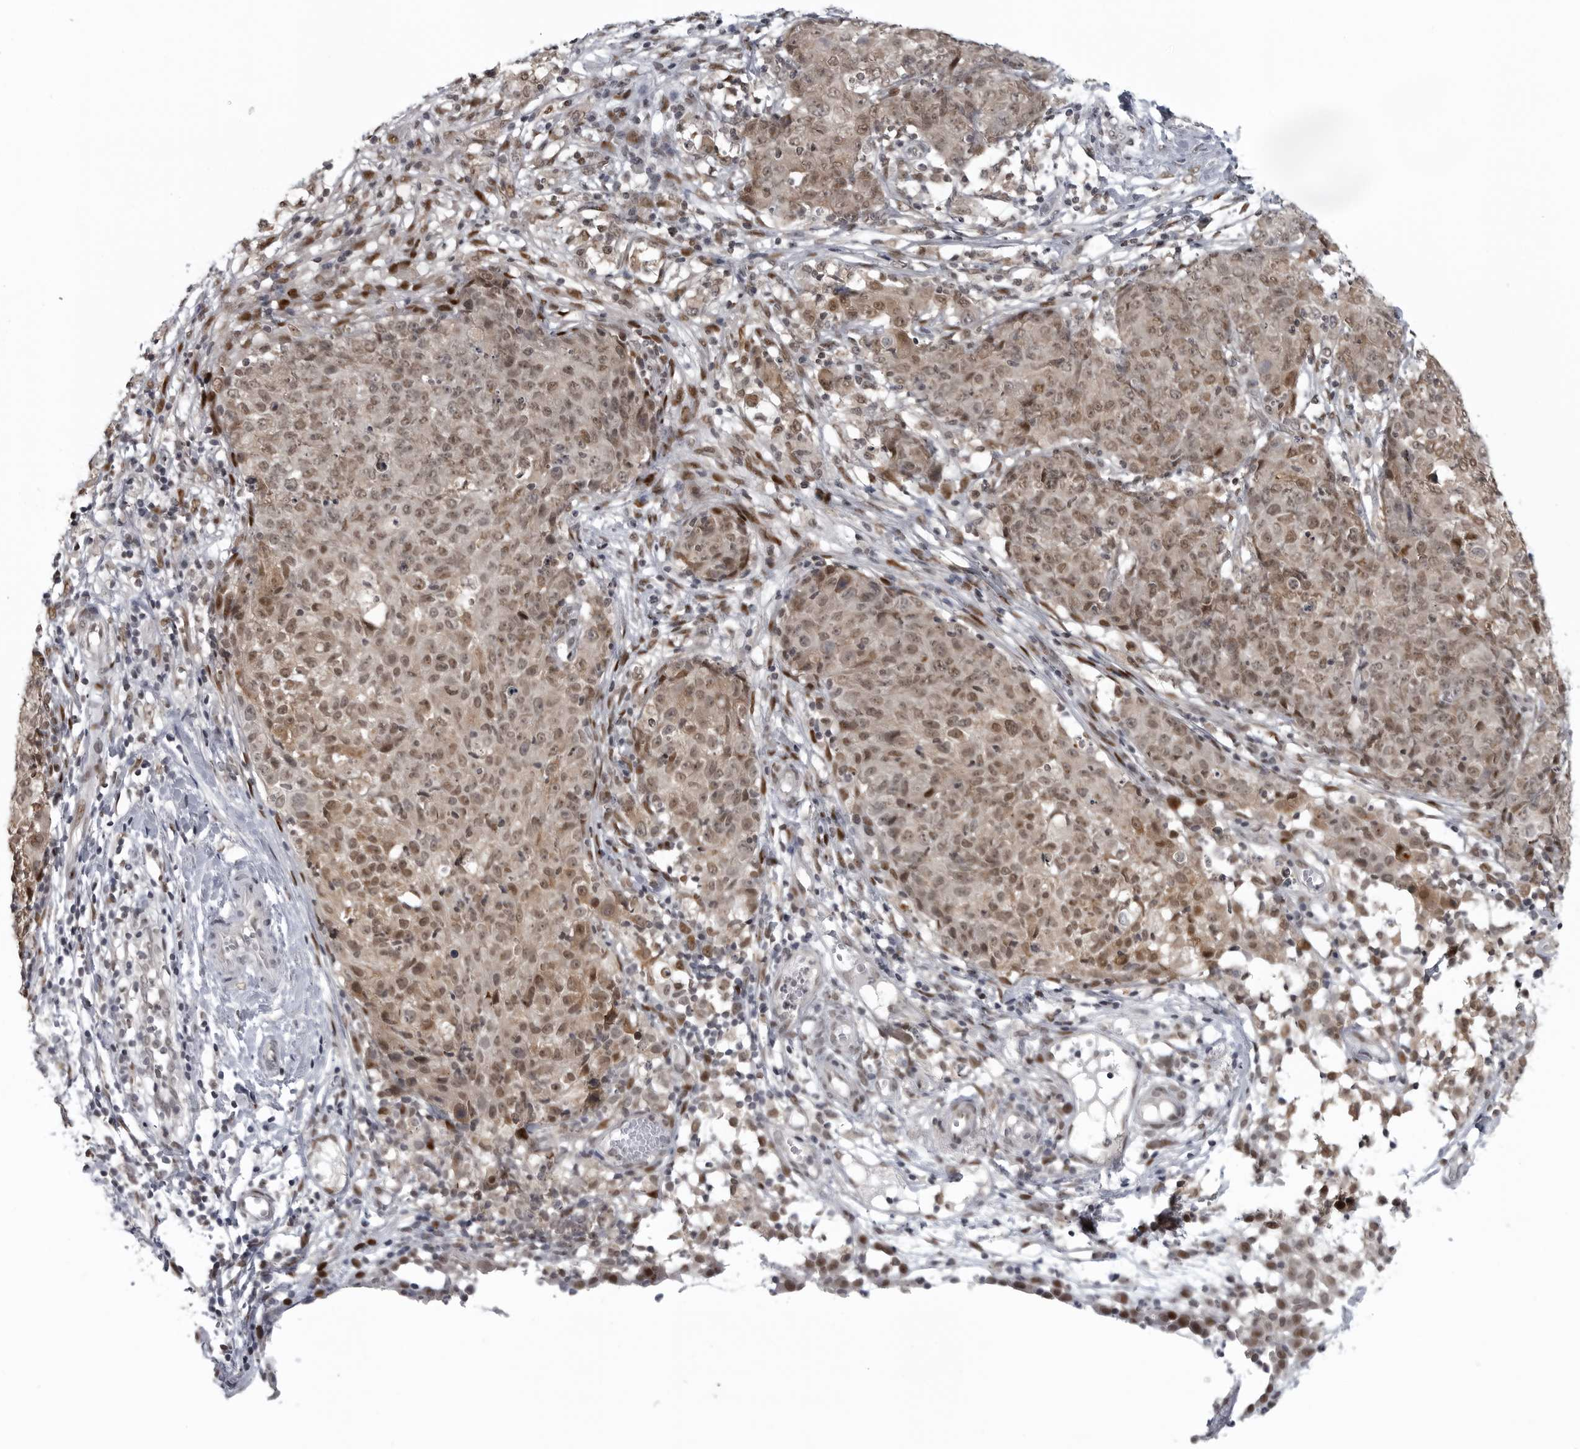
{"staining": {"intensity": "moderate", "quantity": ">75%", "location": "nuclear"}, "tissue": "ovarian cancer", "cell_type": "Tumor cells", "image_type": "cancer", "snomed": [{"axis": "morphology", "description": "Carcinoma, endometroid"}, {"axis": "topography", "description": "Ovary"}], "caption": "Moderate nuclear positivity for a protein is identified in approximately >75% of tumor cells of ovarian cancer using immunohistochemistry (IHC).", "gene": "C8orf58", "patient": {"sex": "female", "age": 42}}